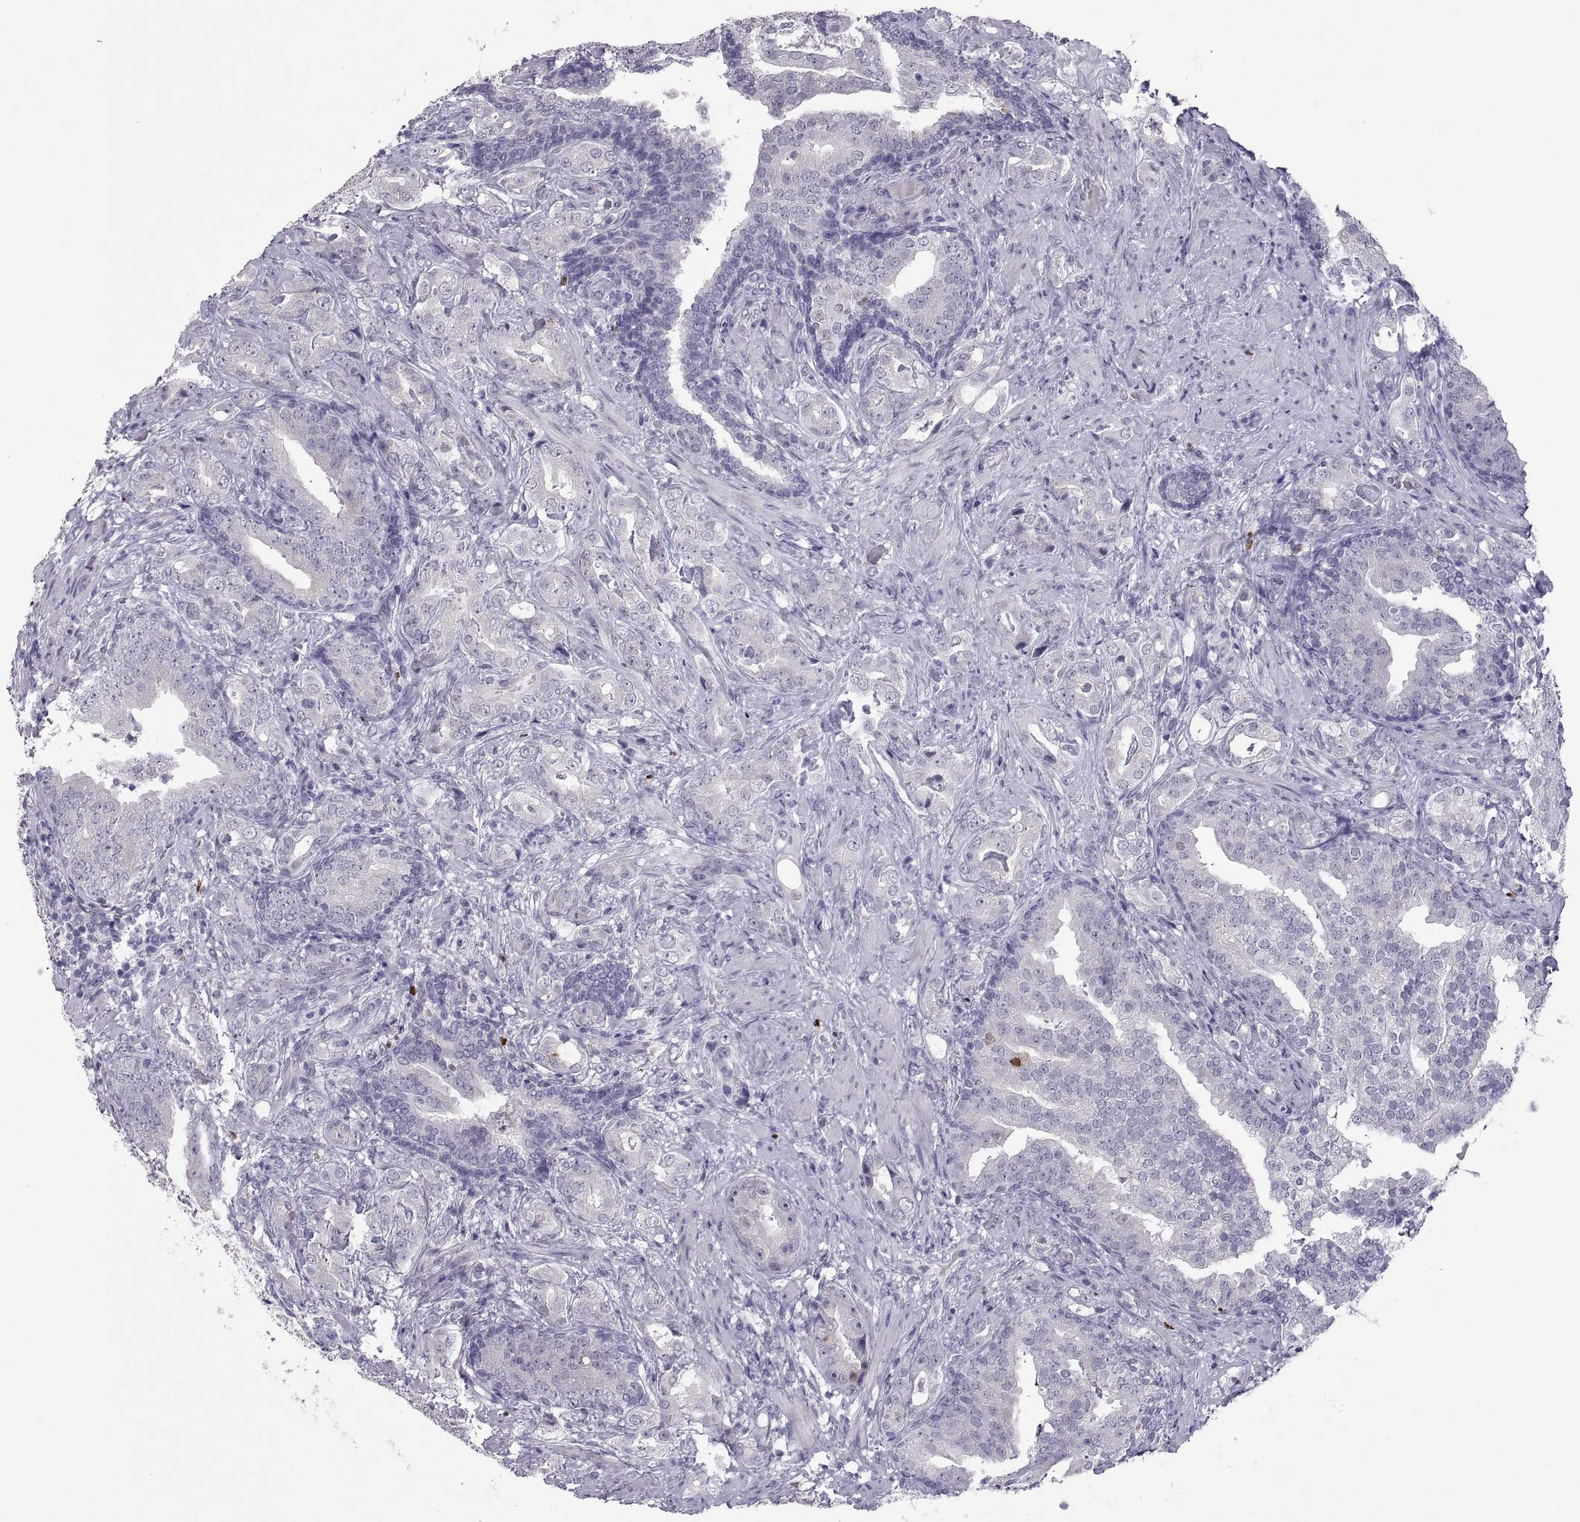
{"staining": {"intensity": "moderate", "quantity": "<25%", "location": "nuclear"}, "tissue": "prostate cancer", "cell_type": "Tumor cells", "image_type": "cancer", "snomed": [{"axis": "morphology", "description": "Adenocarcinoma, NOS"}, {"axis": "topography", "description": "Prostate"}], "caption": "Immunohistochemical staining of prostate adenocarcinoma demonstrates low levels of moderate nuclear positivity in about <25% of tumor cells.", "gene": "SOX21", "patient": {"sex": "male", "age": 57}}